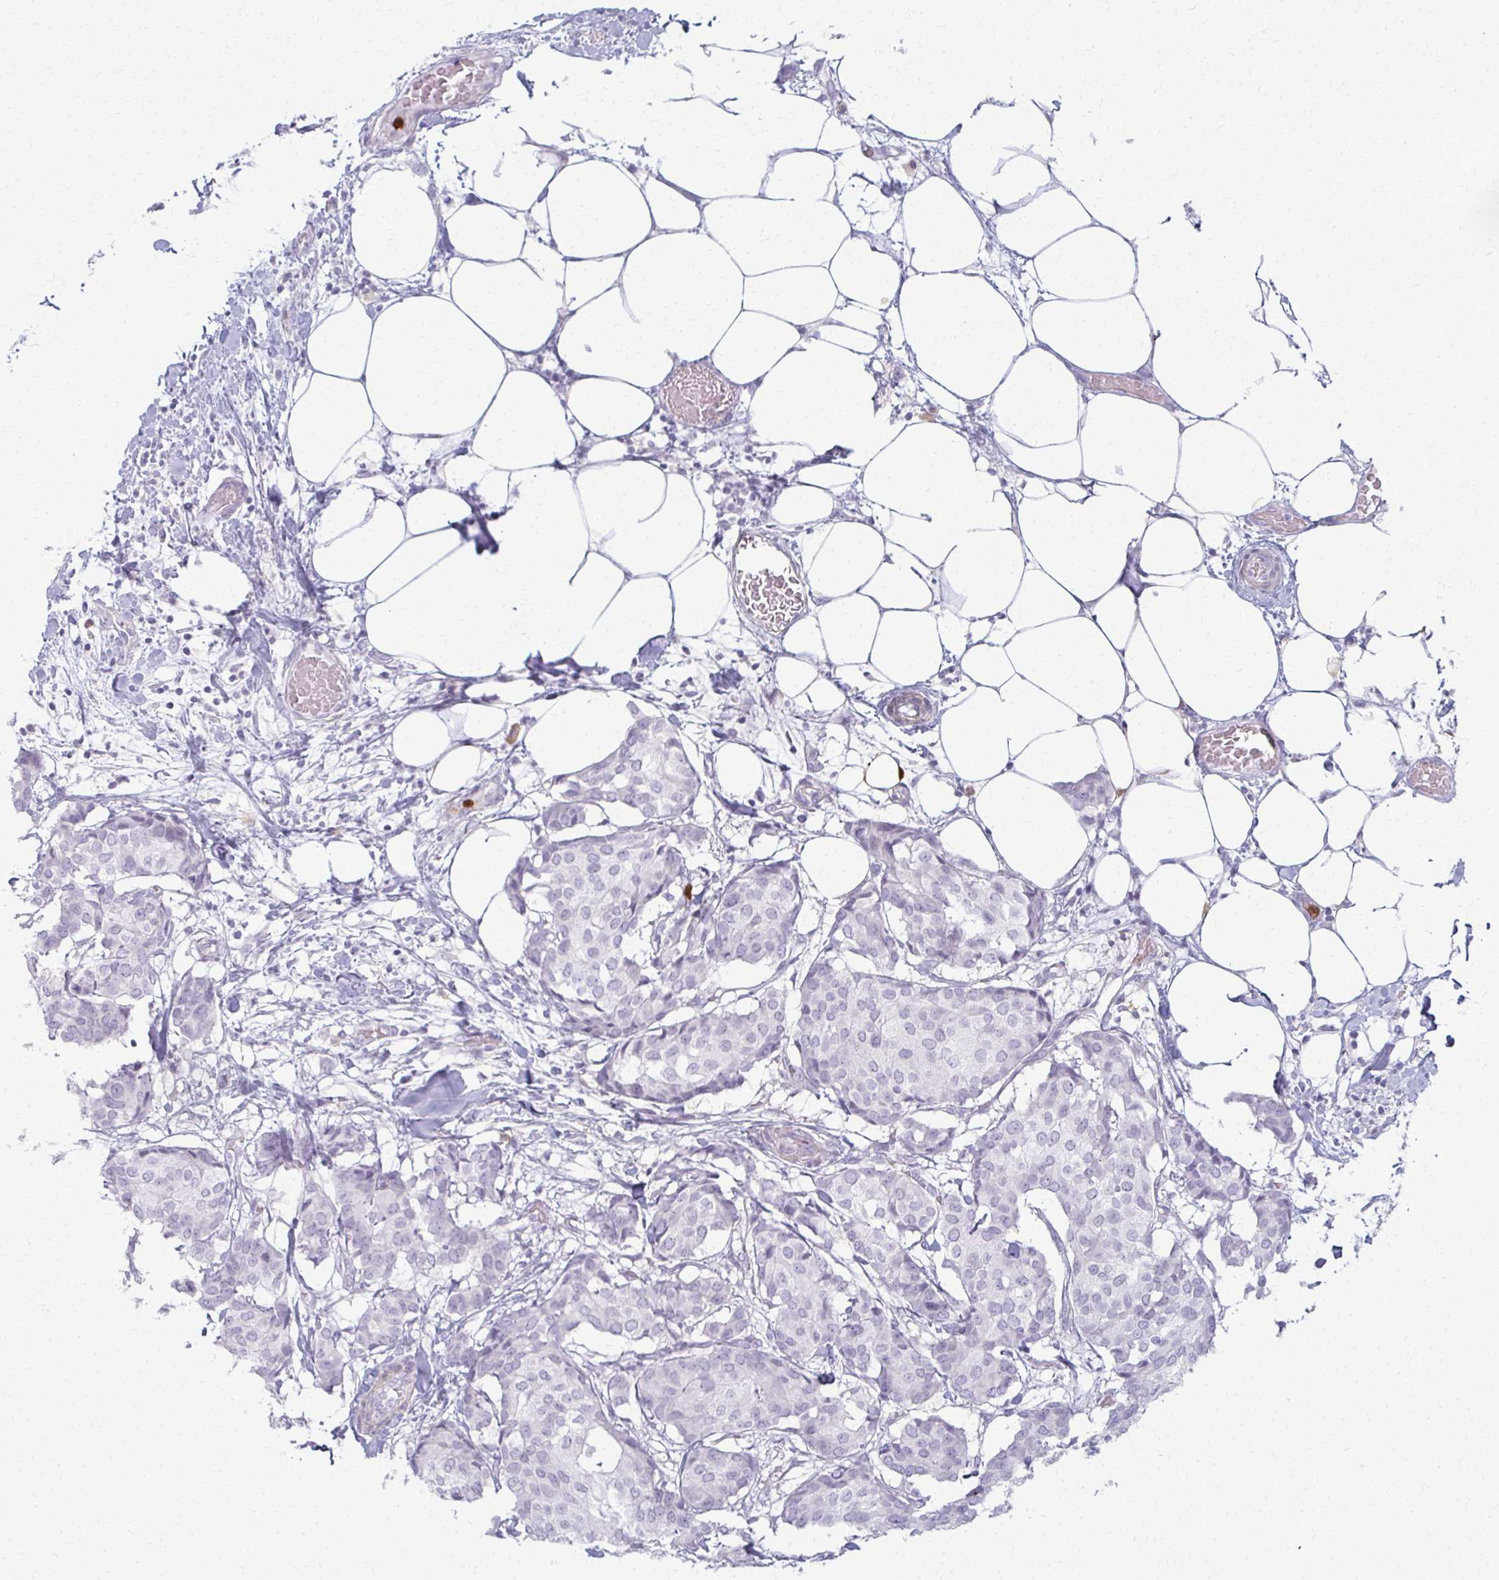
{"staining": {"intensity": "negative", "quantity": "none", "location": "none"}, "tissue": "breast cancer", "cell_type": "Tumor cells", "image_type": "cancer", "snomed": [{"axis": "morphology", "description": "Duct carcinoma"}, {"axis": "topography", "description": "Breast"}], "caption": "Human breast cancer stained for a protein using IHC demonstrates no expression in tumor cells.", "gene": "CA3", "patient": {"sex": "female", "age": 75}}